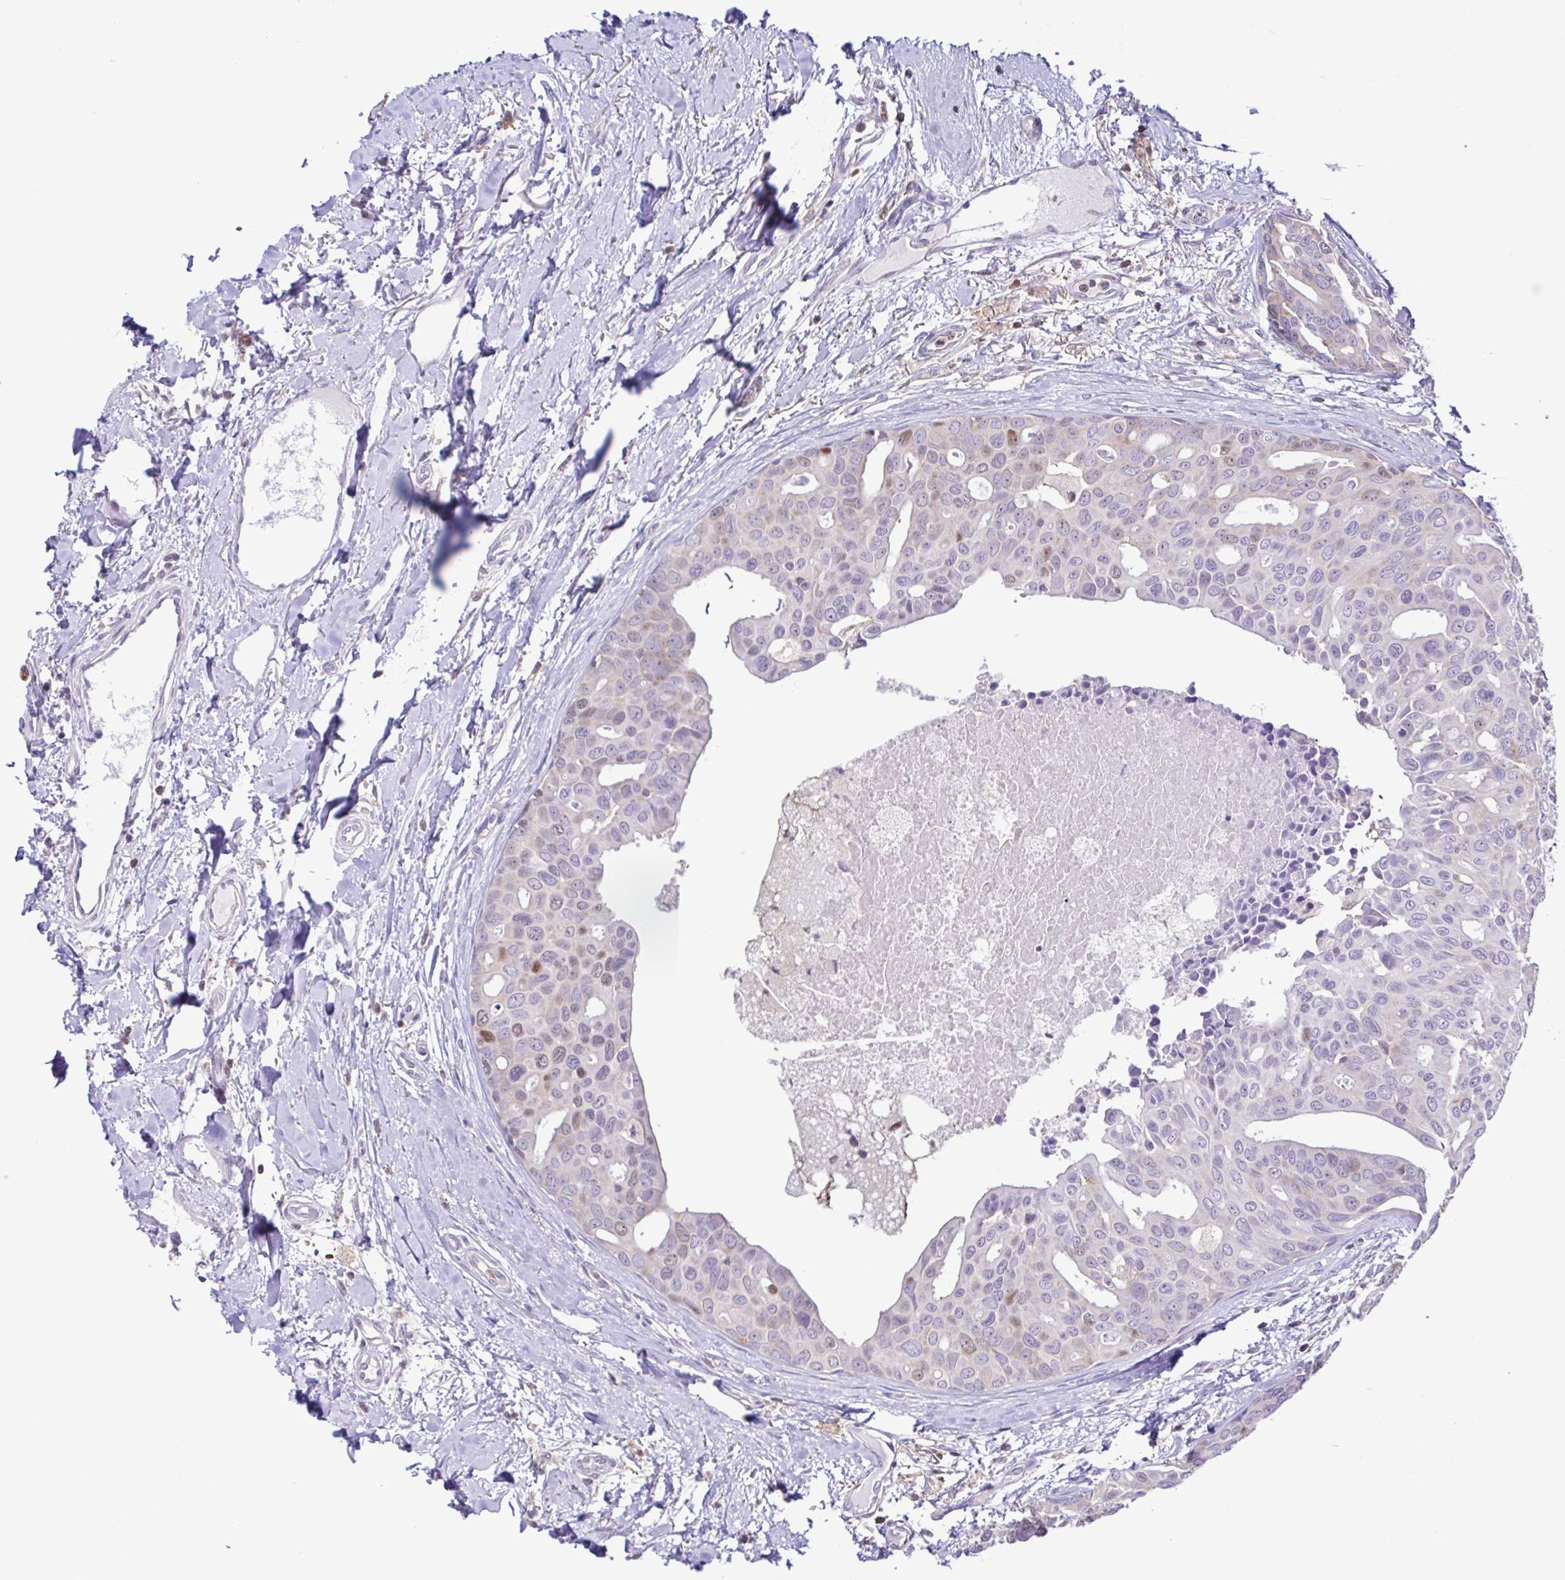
{"staining": {"intensity": "negative", "quantity": "none", "location": "none"}, "tissue": "breast cancer", "cell_type": "Tumor cells", "image_type": "cancer", "snomed": [{"axis": "morphology", "description": "Duct carcinoma"}, {"axis": "topography", "description": "Breast"}], "caption": "DAB immunohistochemical staining of infiltrating ductal carcinoma (breast) displays no significant staining in tumor cells.", "gene": "CYP17A1", "patient": {"sex": "female", "age": 54}}